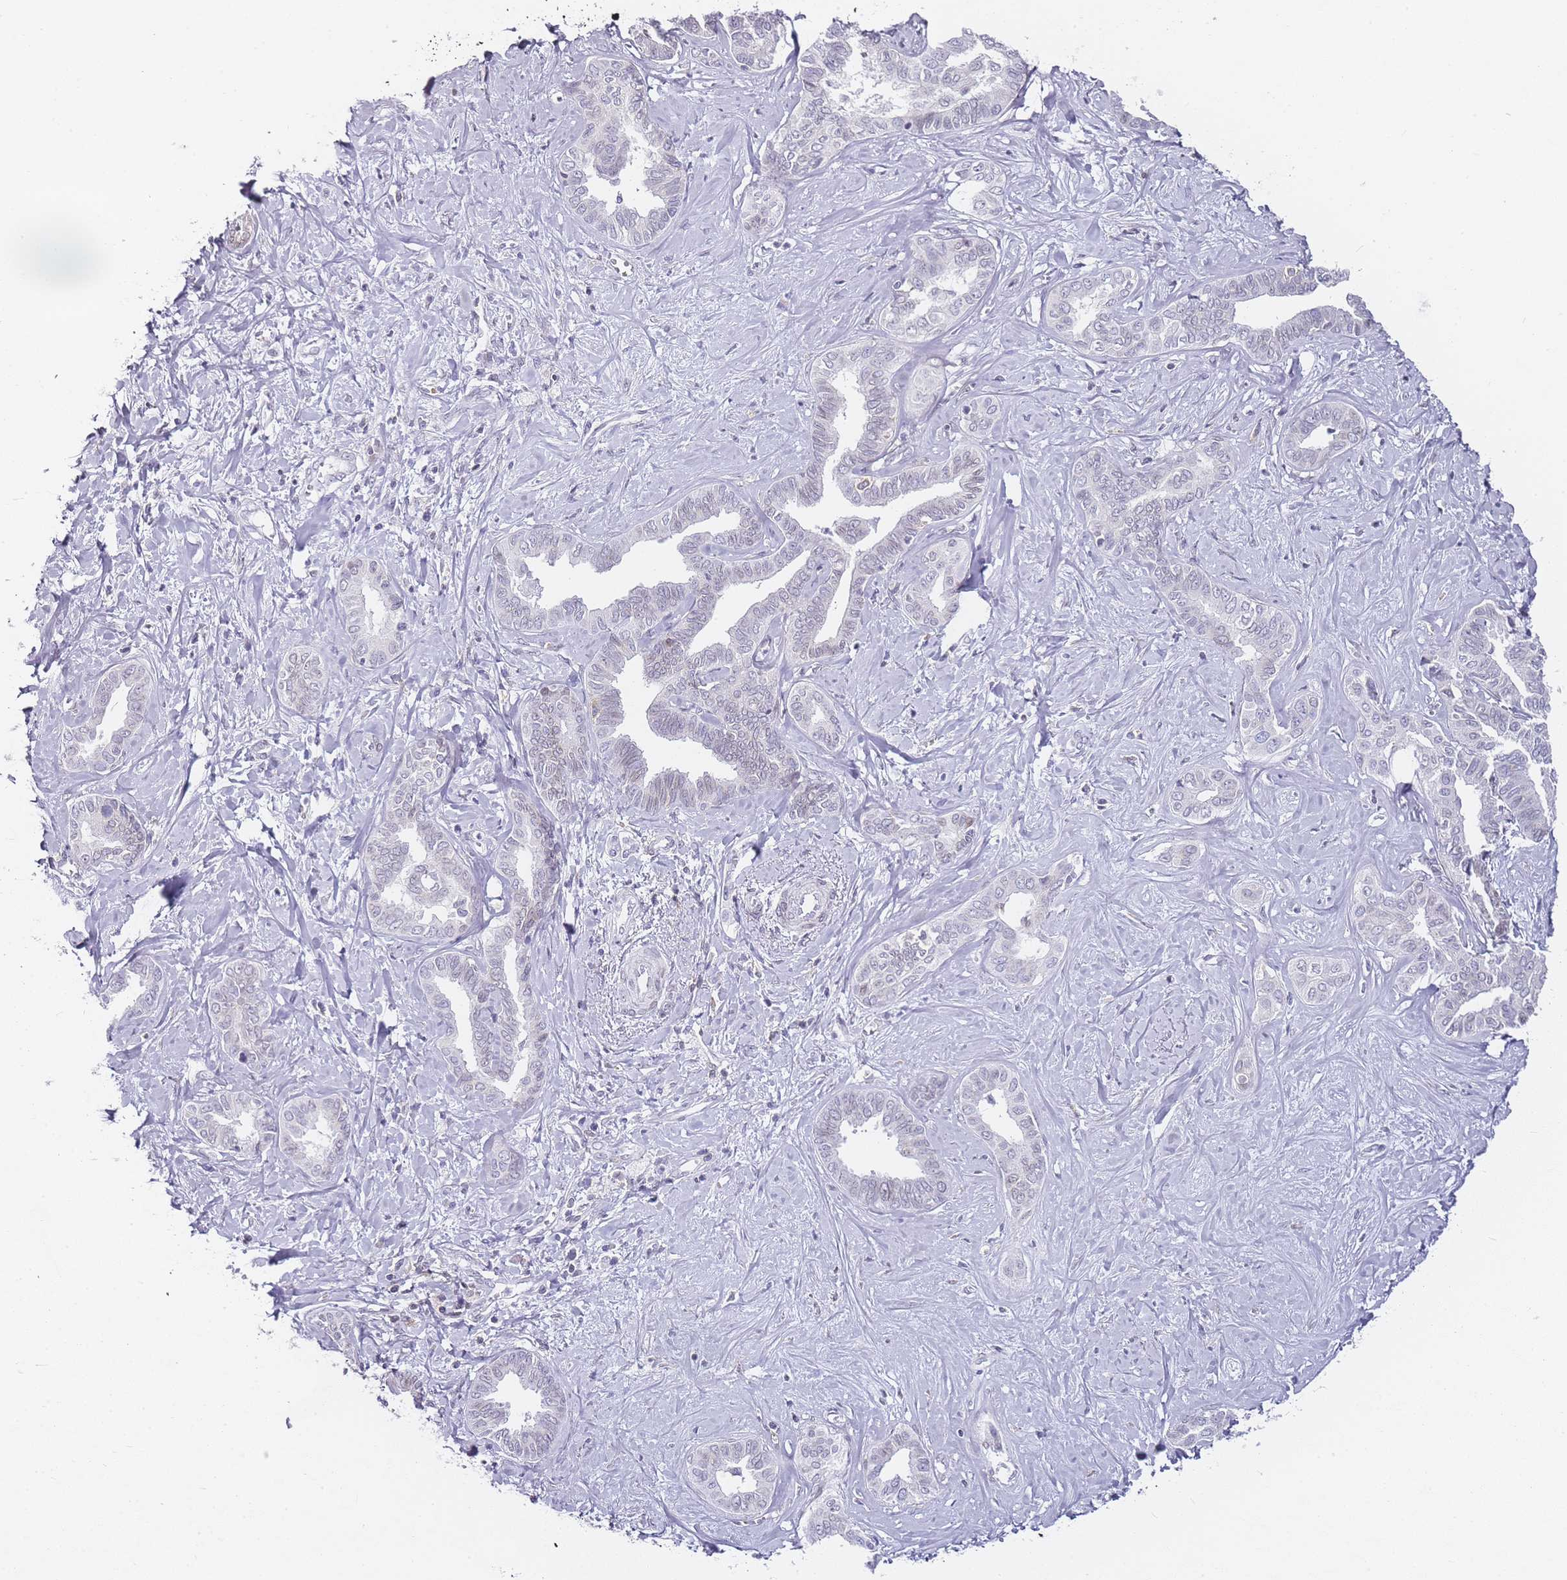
{"staining": {"intensity": "negative", "quantity": "none", "location": "none"}, "tissue": "liver cancer", "cell_type": "Tumor cells", "image_type": "cancer", "snomed": [{"axis": "morphology", "description": "Cholangiocarcinoma"}, {"axis": "topography", "description": "Liver"}], "caption": "There is no significant staining in tumor cells of liver cancer (cholangiocarcinoma). (Immunohistochemistry (ihc), brightfield microscopy, high magnification).", "gene": "JAKMIP1", "patient": {"sex": "female", "age": 77}}